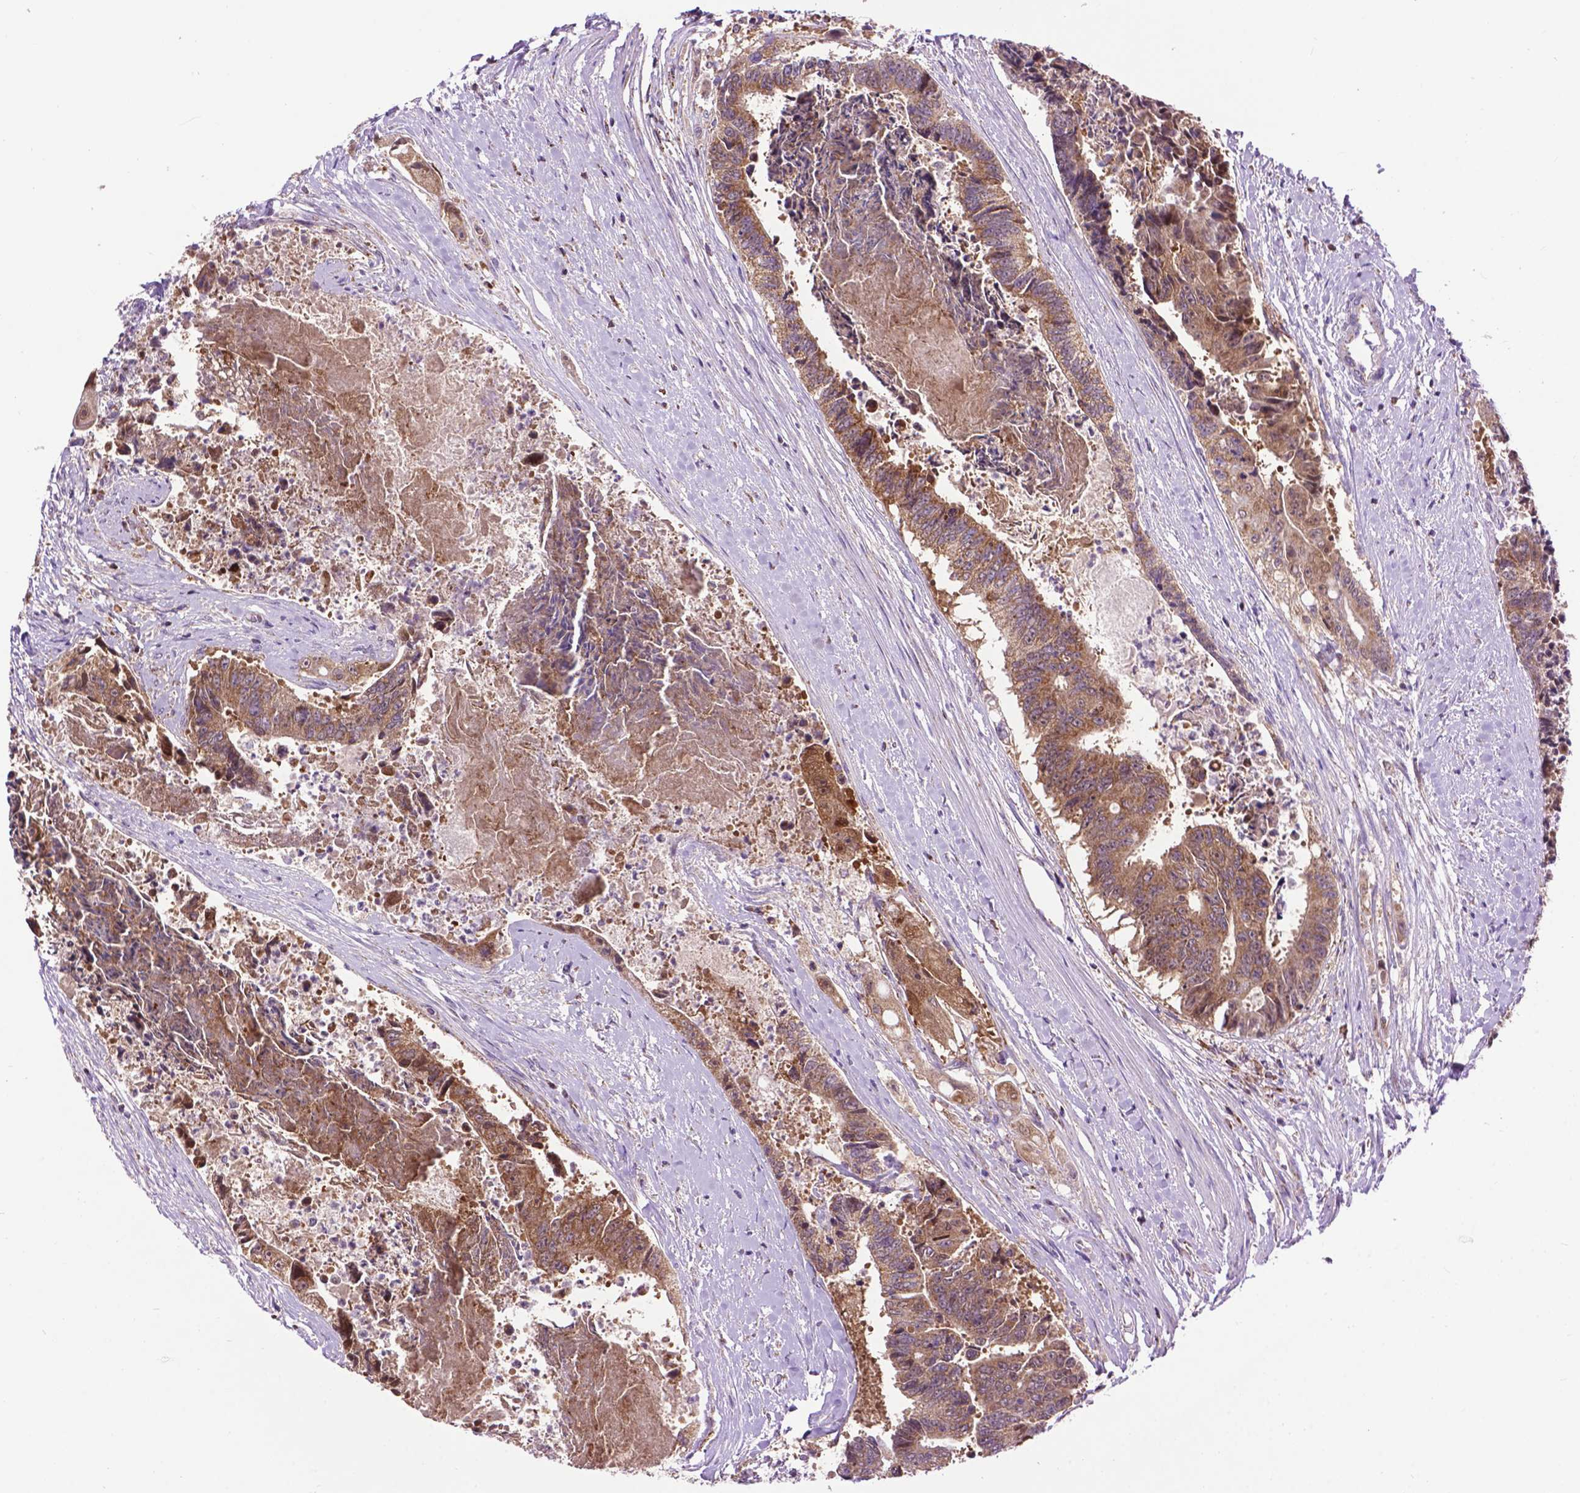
{"staining": {"intensity": "moderate", "quantity": ">75%", "location": "cytoplasmic/membranous"}, "tissue": "colorectal cancer", "cell_type": "Tumor cells", "image_type": "cancer", "snomed": [{"axis": "morphology", "description": "Adenocarcinoma, NOS"}, {"axis": "topography", "description": "Rectum"}], "caption": "Protein expression analysis of human colorectal adenocarcinoma reveals moderate cytoplasmic/membranous positivity in about >75% of tumor cells. Nuclei are stained in blue.", "gene": "PYCR3", "patient": {"sex": "male", "age": 54}}